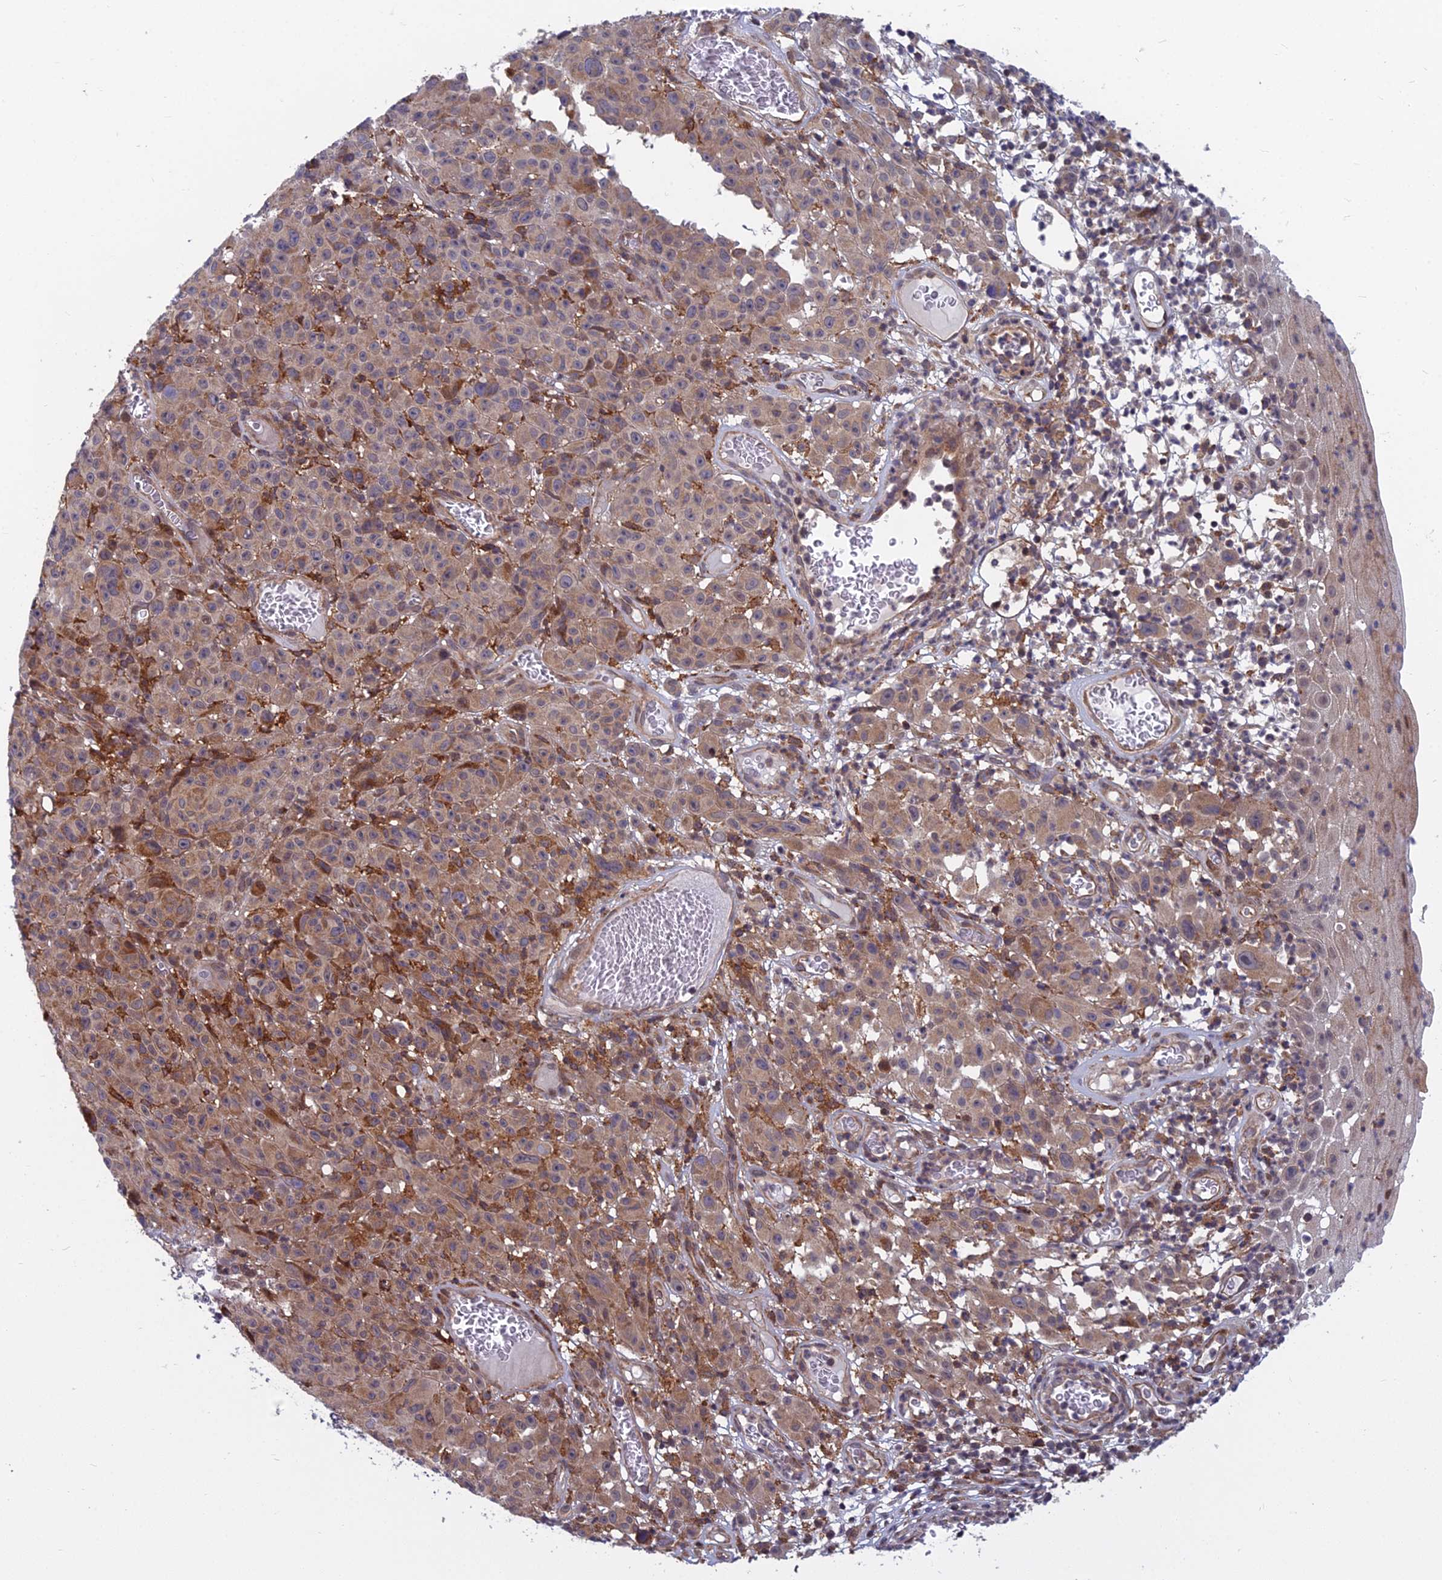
{"staining": {"intensity": "moderate", "quantity": "<25%", "location": "cytoplasmic/membranous"}, "tissue": "melanoma", "cell_type": "Tumor cells", "image_type": "cancer", "snomed": [{"axis": "morphology", "description": "Malignant melanoma, NOS"}, {"axis": "topography", "description": "Skin"}], "caption": "Malignant melanoma stained with immunohistochemistry exhibits moderate cytoplasmic/membranous expression in approximately <25% of tumor cells.", "gene": "COMMD2", "patient": {"sex": "female", "age": 82}}